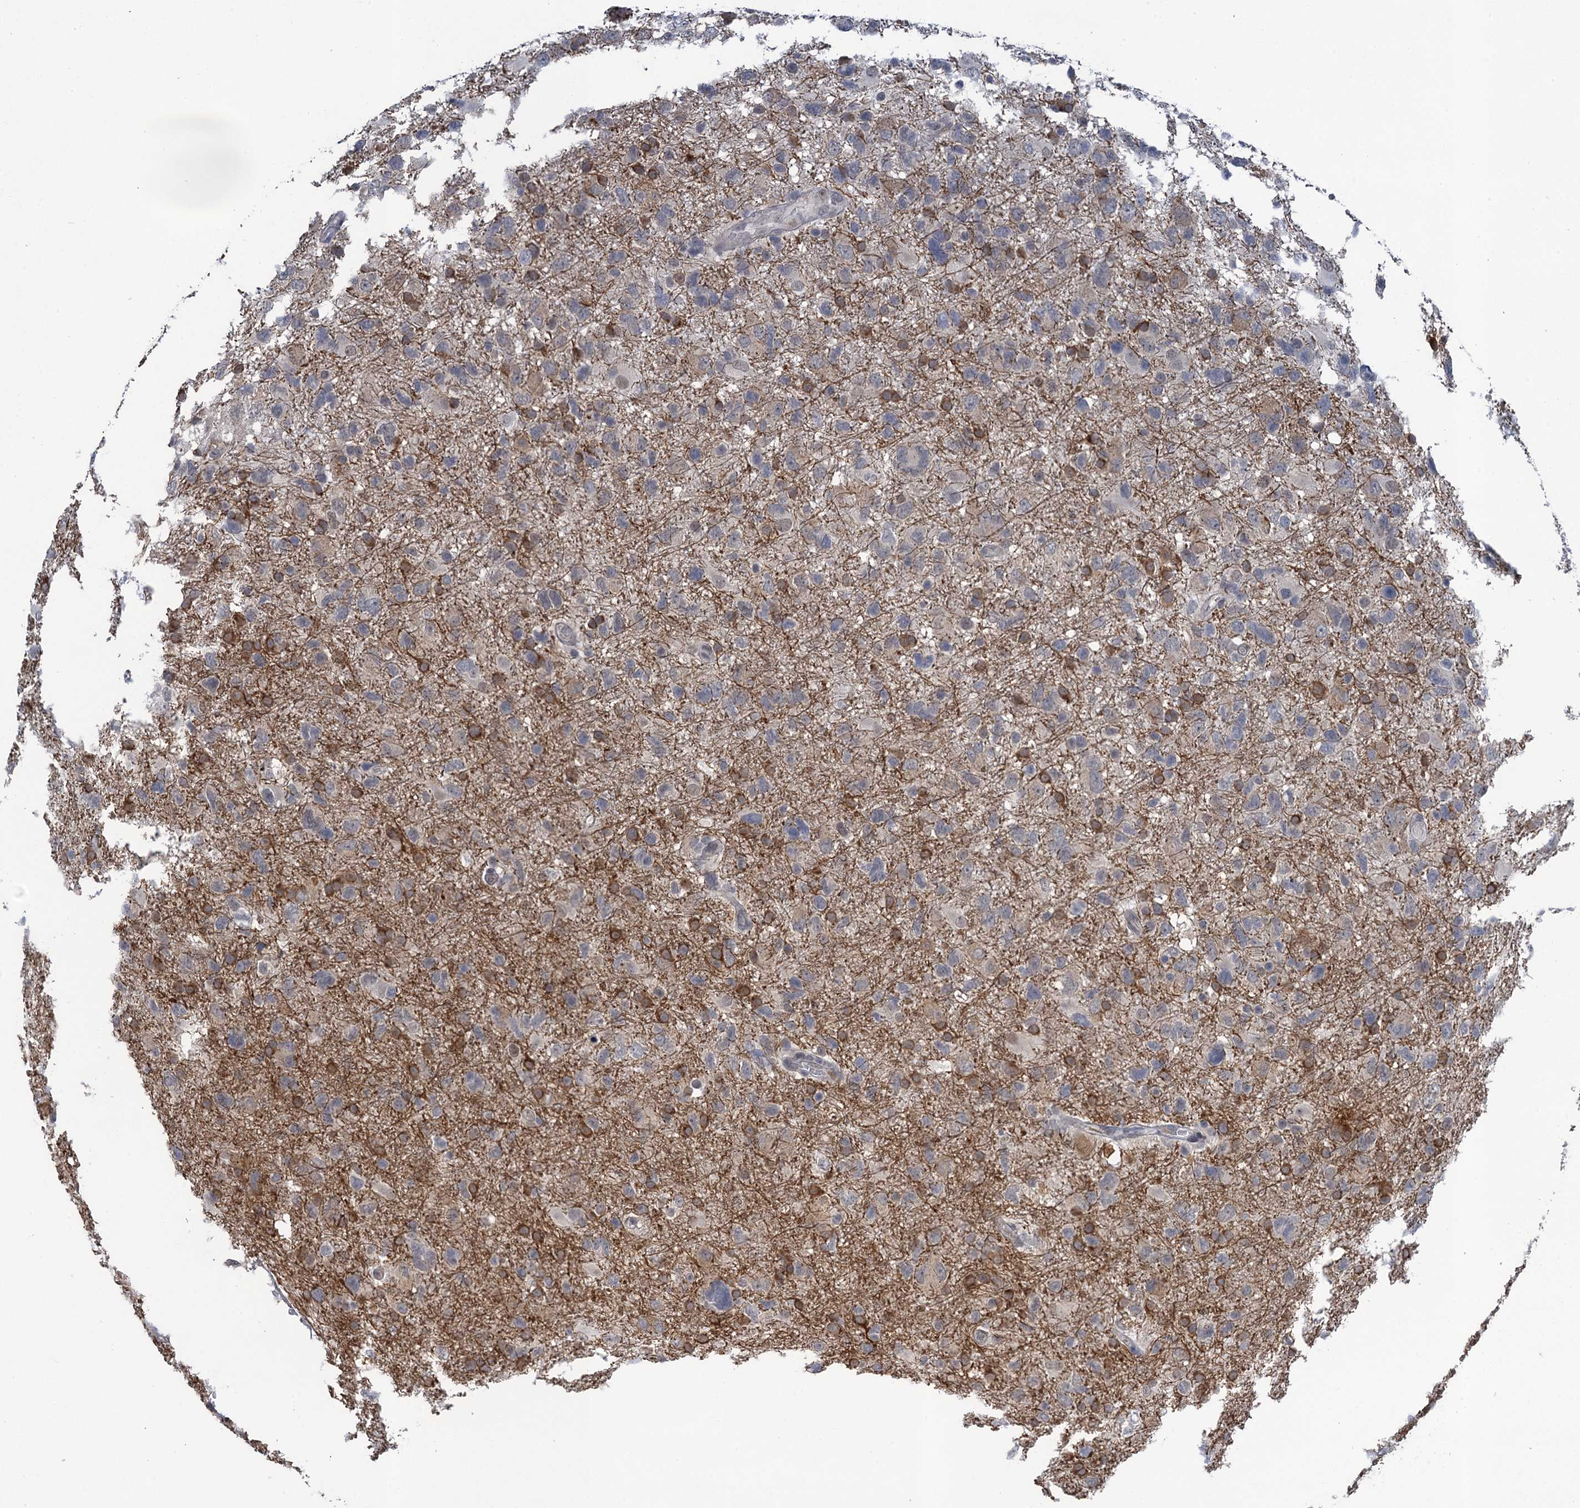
{"staining": {"intensity": "moderate", "quantity": "25%-75%", "location": "cytoplasmic/membranous"}, "tissue": "glioma", "cell_type": "Tumor cells", "image_type": "cancer", "snomed": [{"axis": "morphology", "description": "Glioma, malignant, High grade"}, {"axis": "topography", "description": "Brain"}], "caption": "Immunohistochemistry (IHC) photomicrograph of human glioma stained for a protein (brown), which reveals medium levels of moderate cytoplasmic/membranous positivity in approximately 25%-75% of tumor cells.", "gene": "MRFAP1", "patient": {"sex": "male", "age": 61}}